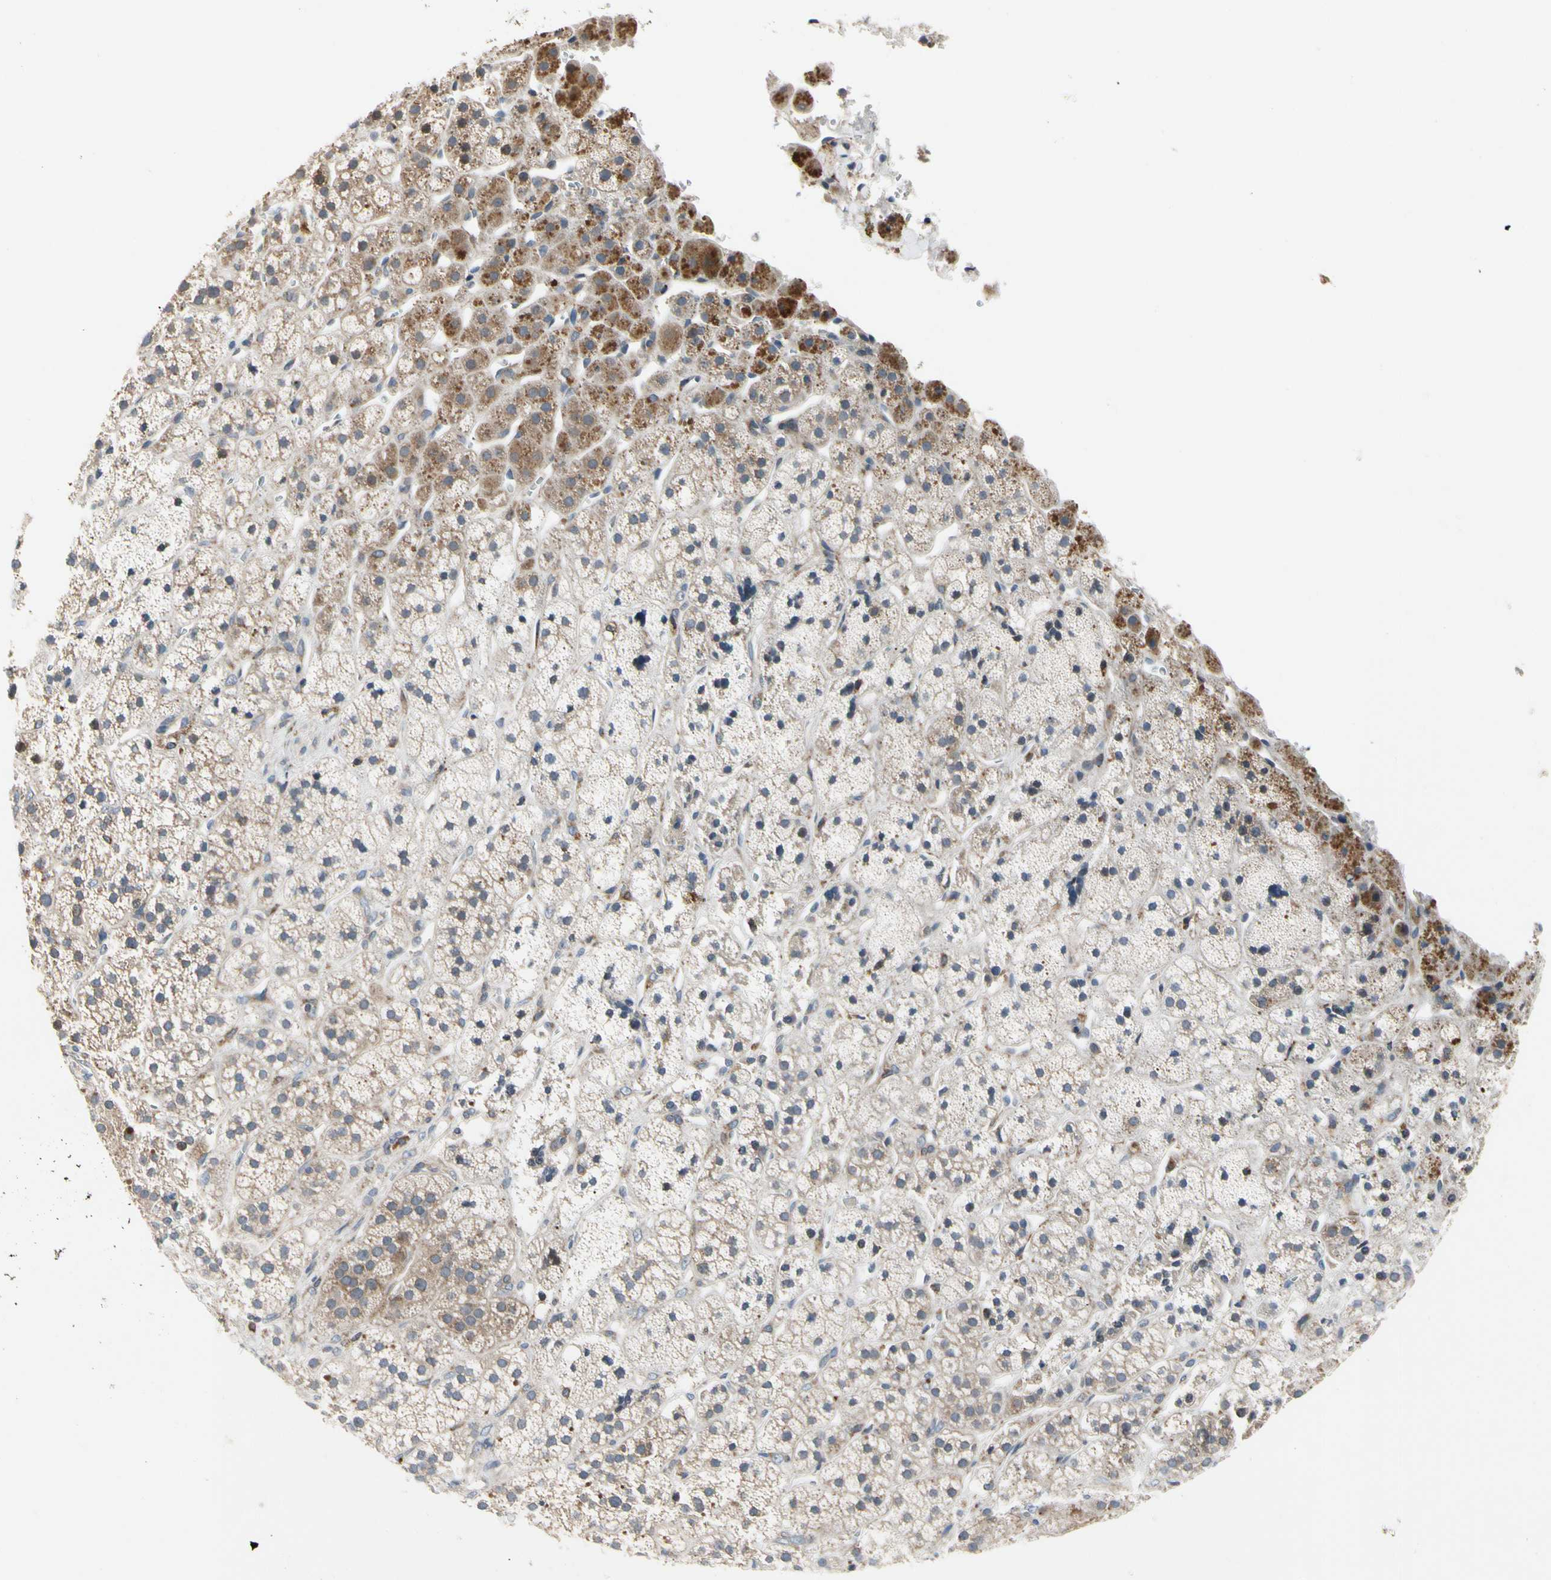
{"staining": {"intensity": "moderate", "quantity": ">75%", "location": "cytoplasmic/membranous"}, "tissue": "adrenal gland", "cell_type": "Glandular cells", "image_type": "normal", "snomed": [{"axis": "morphology", "description": "Normal tissue, NOS"}, {"axis": "topography", "description": "Adrenal gland"}], "caption": "The histopathology image reveals staining of normal adrenal gland, revealing moderate cytoplasmic/membranous protein expression (brown color) within glandular cells.", "gene": "MMEL1", "patient": {"sex": "male", "age": 56}}